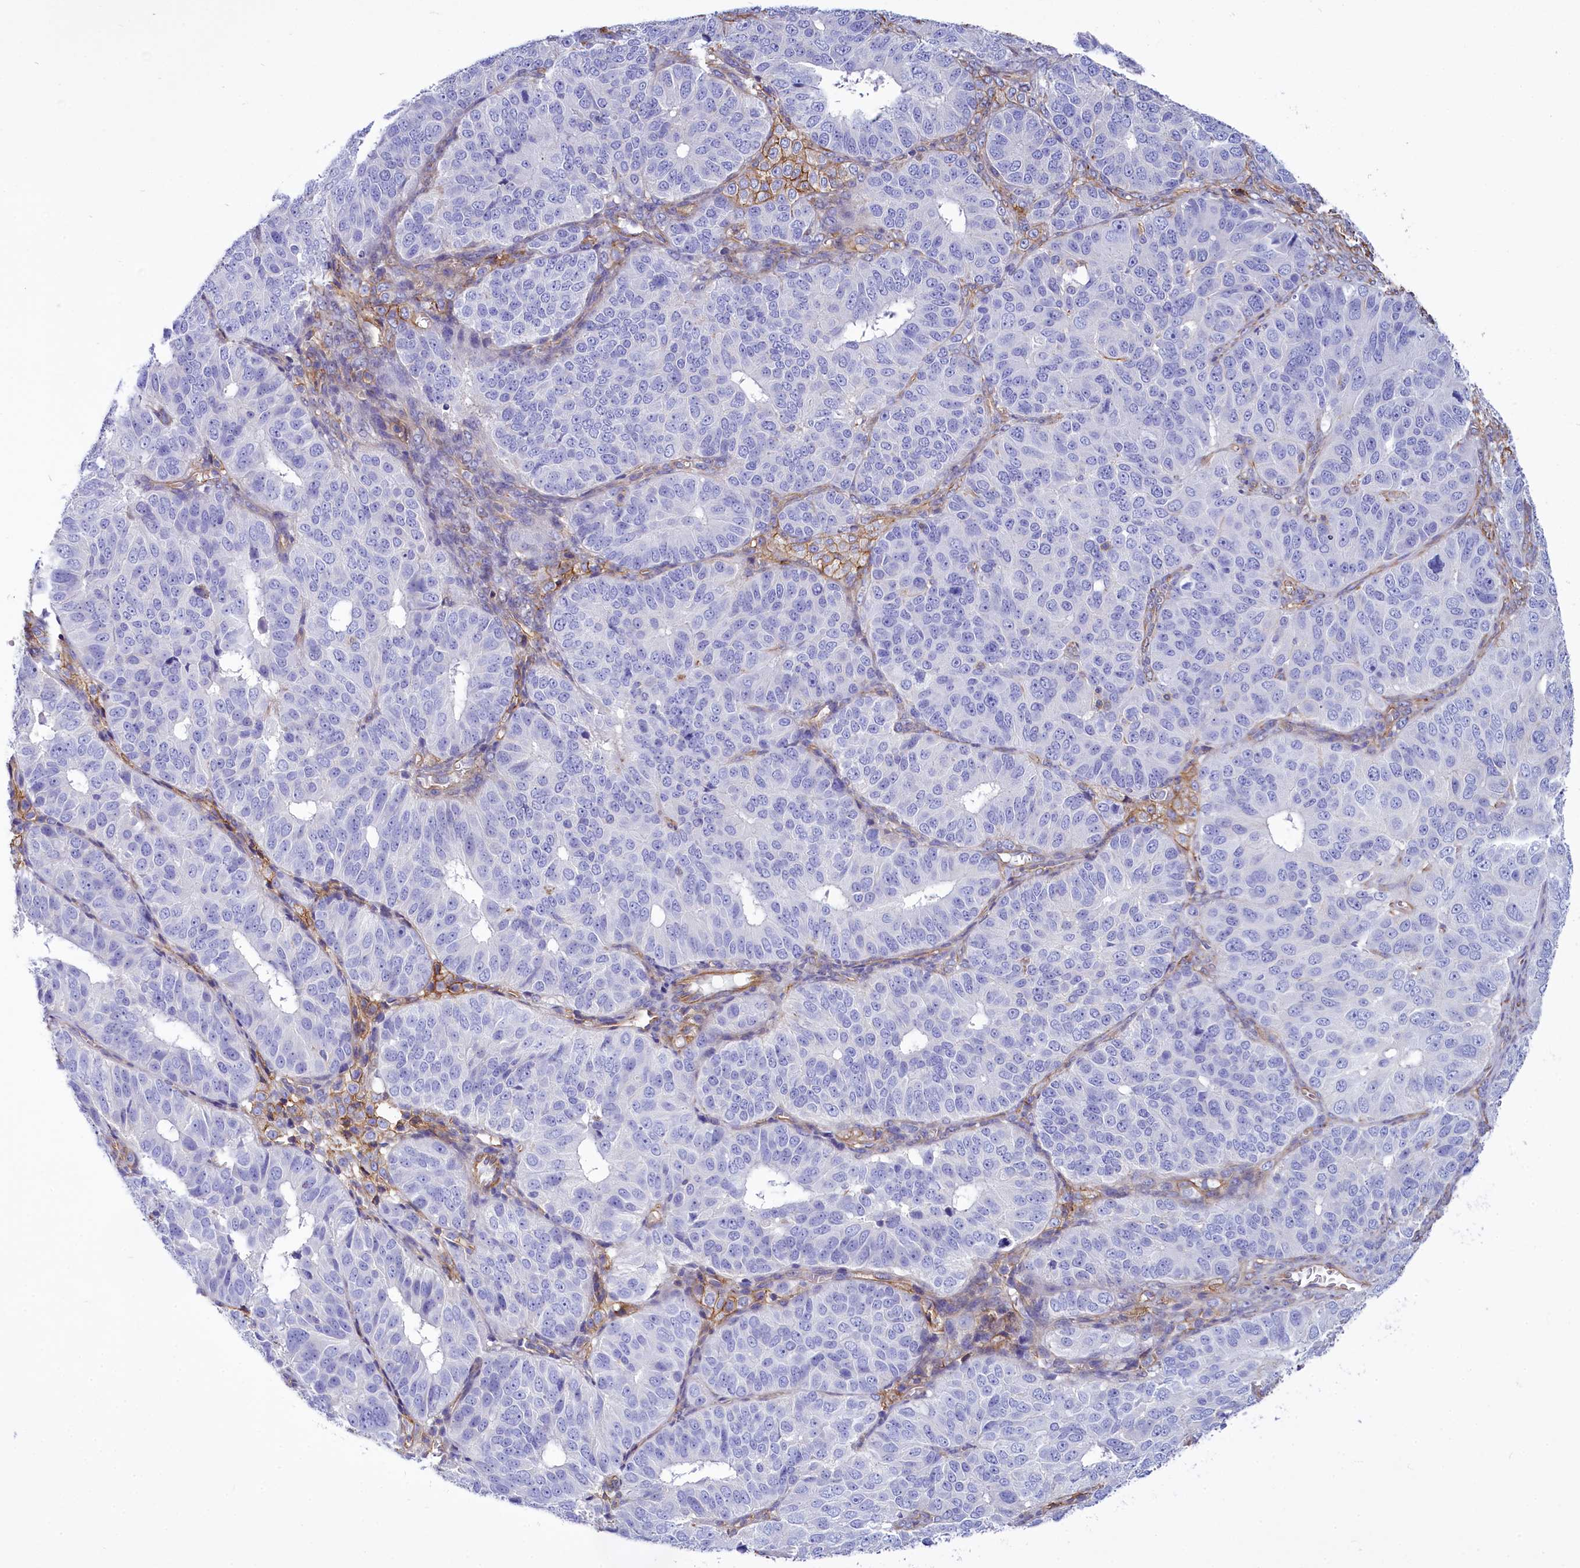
{"staining": {"intensity": "negative", "quantity": "none", "location": "none"}, "tissue": "ovarian cancer", "cell_type": "Tumor cells", "image_type": "cancer", "snomed": [{"axis": "morphology", "description": "Carcinoma, endometroid"}, {"axis": "topography", "description": "Ovary"}], "caption": "Immunohistochemistry of ovarian cancer (endometroid carcinoma) shows no positivity in tumor cells.", "gene": "CD99", "patient": {"sex": "female", "age": 51}}